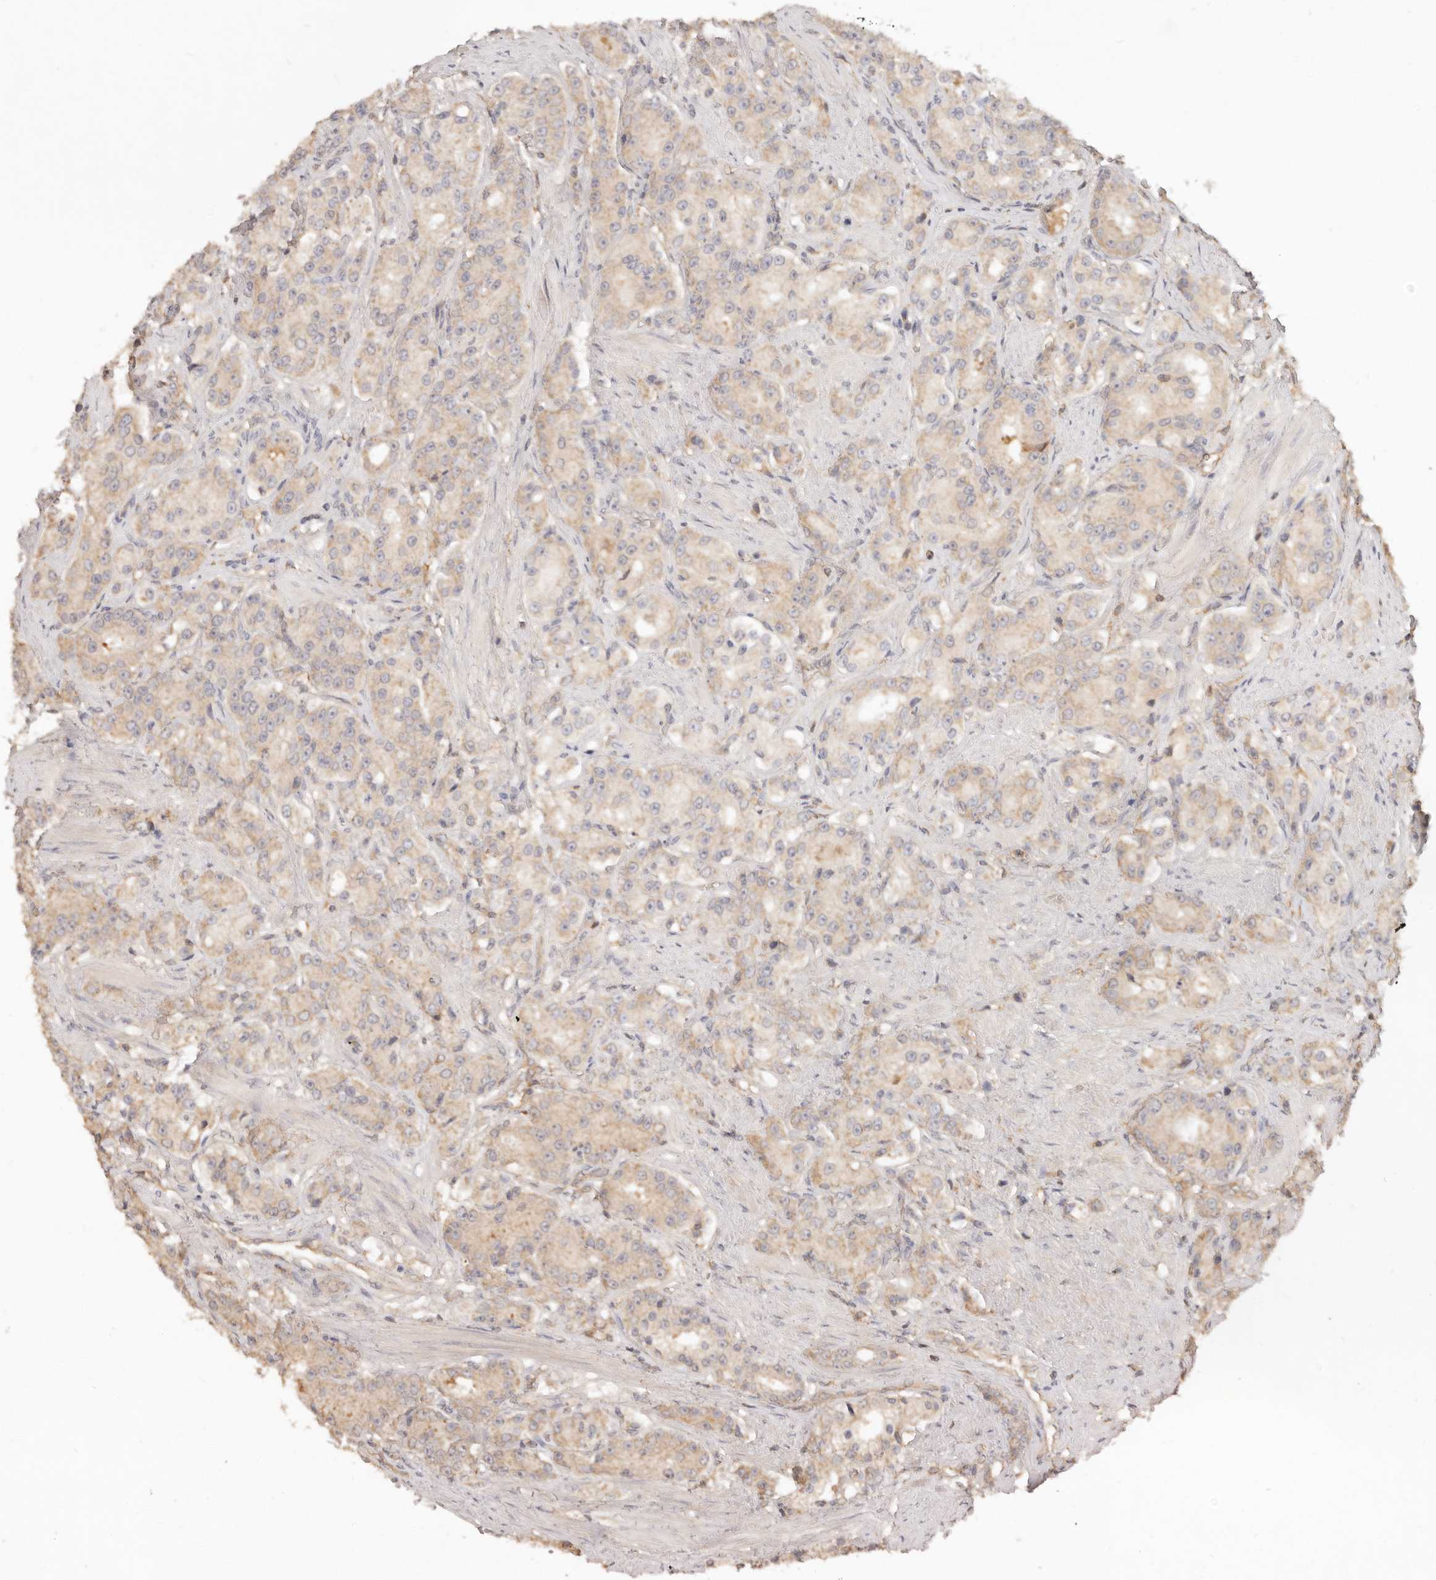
{"staining": {"intensity": "weak", "quantity": "25%-75%", "location": "cytoplasmic/membranous"}, "tissue": "prostate cancer", "cell_type": "Tumor cells", "image_type": "cancer", "snomed": [{"axis": "morphology", "description": "Adenocarcinoma, High grade"}, {"axis": "topography", "description": "Prostate"}], "caption": "A brown stain shows weak cytoplasmic/membranous expression of a protein in adenocarcinoma (high-grade) (prostate) tumor cells.", "gene": "NECAP2", "patient": {"sex": "male", "age": 60}}